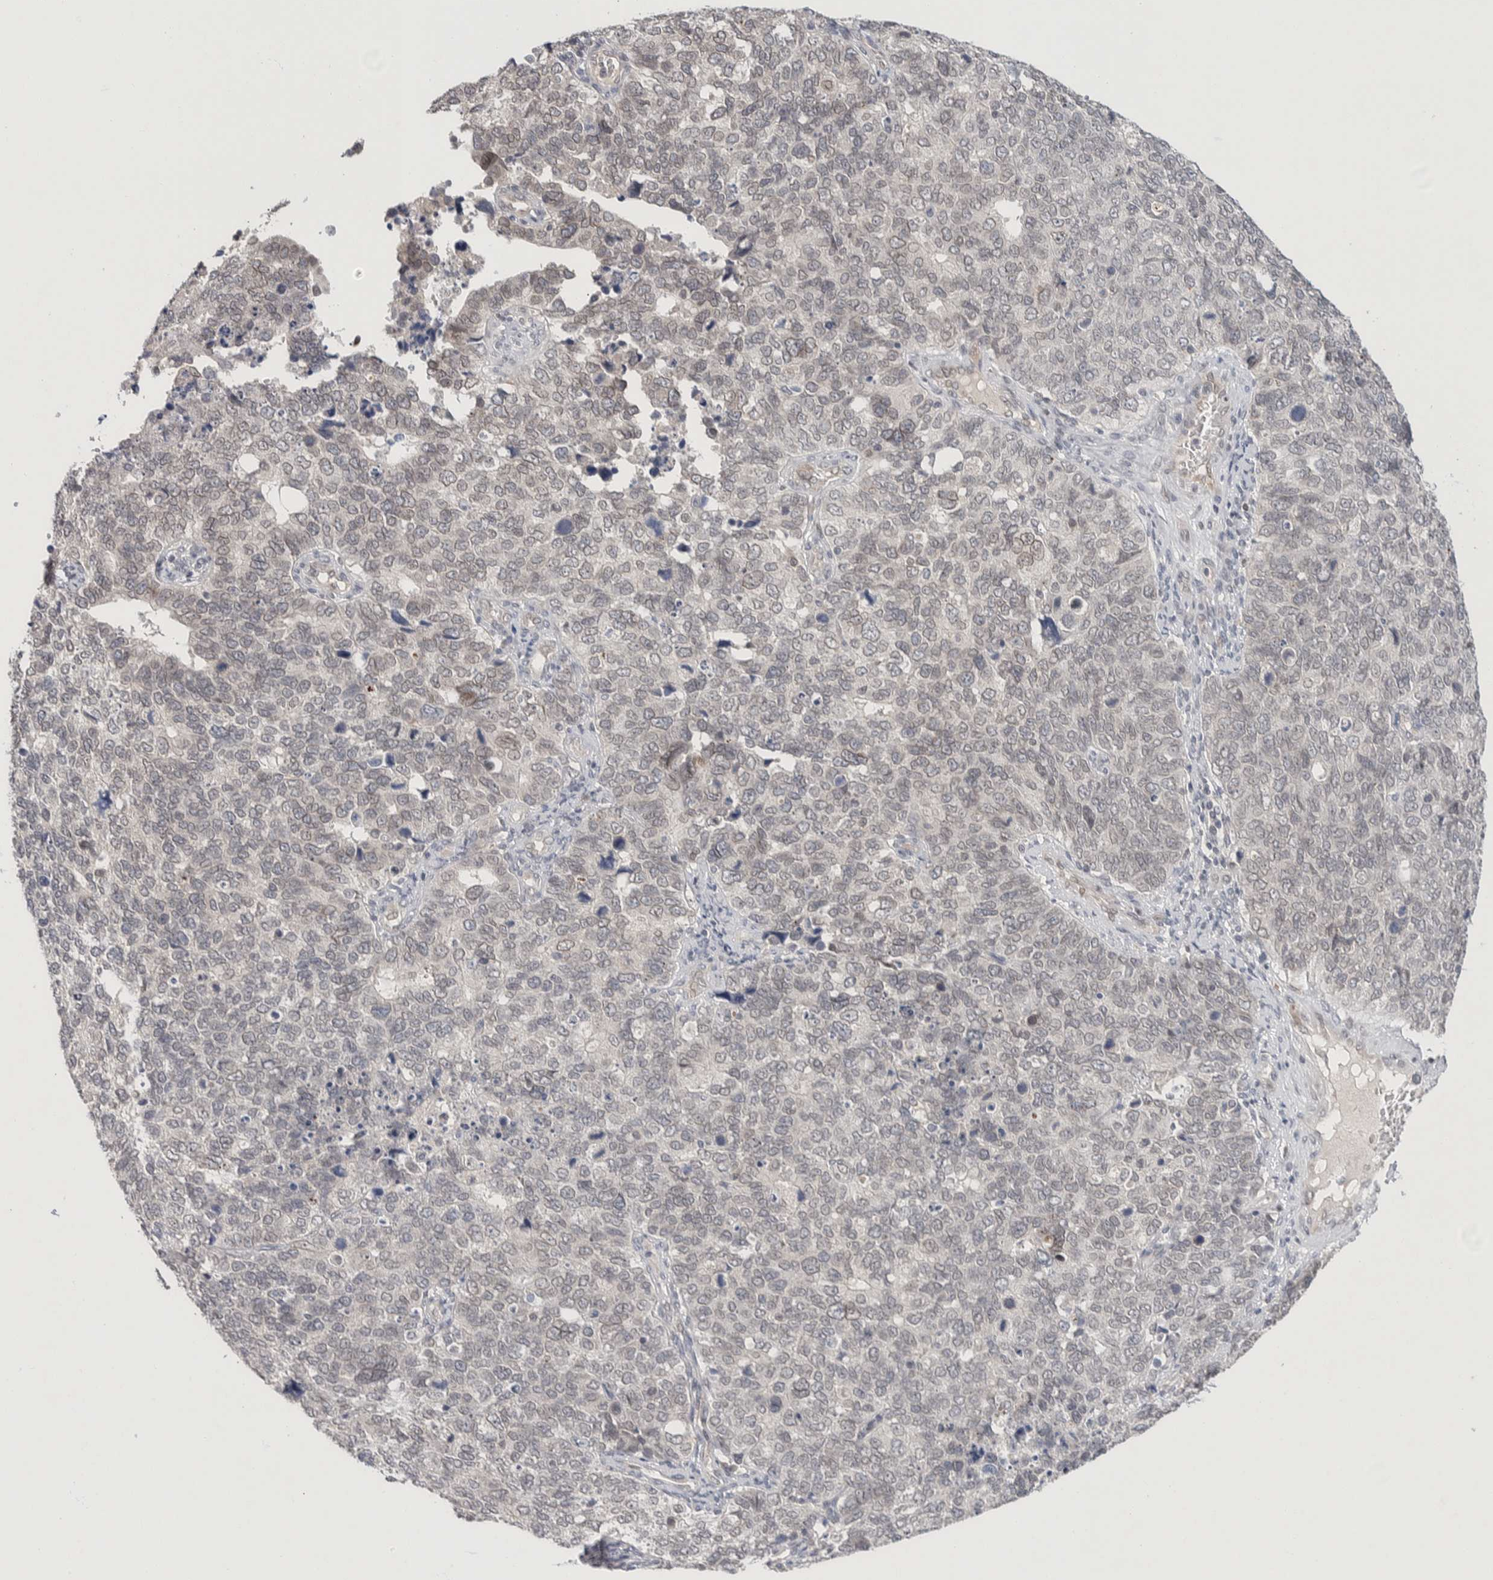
{"staining": {"intensity": "negative", "quantity": "none", "location": "none"}, "tissue": "cervical cancer", "cell_type": "Tumor cells", "image_type": "cancer", "snomed": [{"axis": "morphology", "description": "Squamous cell carcinoma, NOS"}, {"axis": "topography", "description": "Cervix"}], "caption": "Immunohistochemistry image of neoplastic tissue: human squamous cell carcinoma (cervical) stained with DAB (3,3'-diaminobenzidine) demonstrates no significant protein staining in tumor cells.", "gene": "CRAT", "patient": {"sex": "female", "age": 63}}